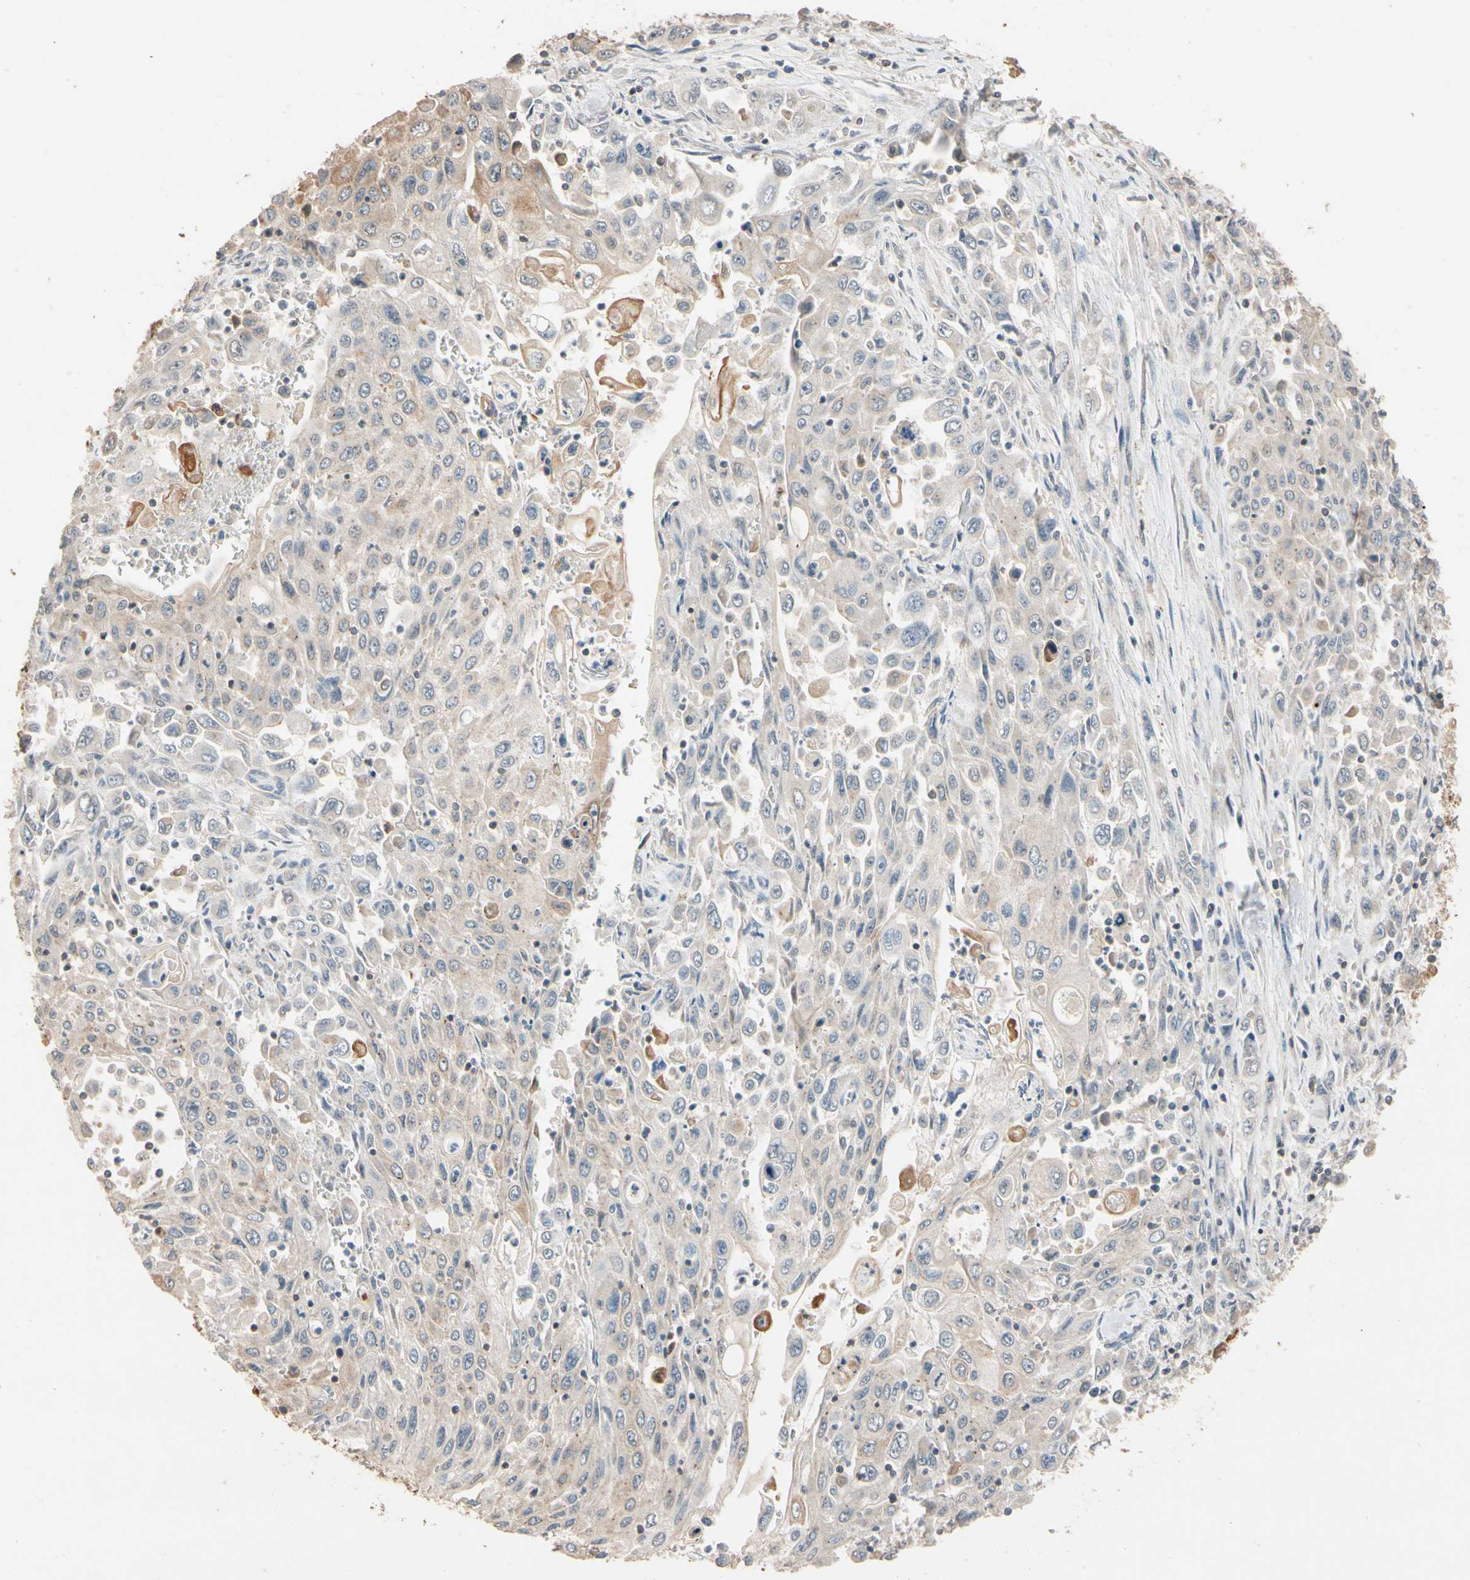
{"staining": {"intensity": "weak", "quantity": "<25%", "location": "cytoplasmic/membranous"}, "tissue": "pancreatic cancer", "cell_type": "Tumor cells", "image_type": "cancer", "snomed": [{"axis": "morphology", "description": "Adenocarcinoma, NOS"}, {"axis": "topography", "description": "Pancreas"}], "caption": "Micrograph shows no significant protein expression in tumor cells of pancreatic cancer.", "gene": "MAP3K7", "patient": {"sex": "male", "age": 70}}